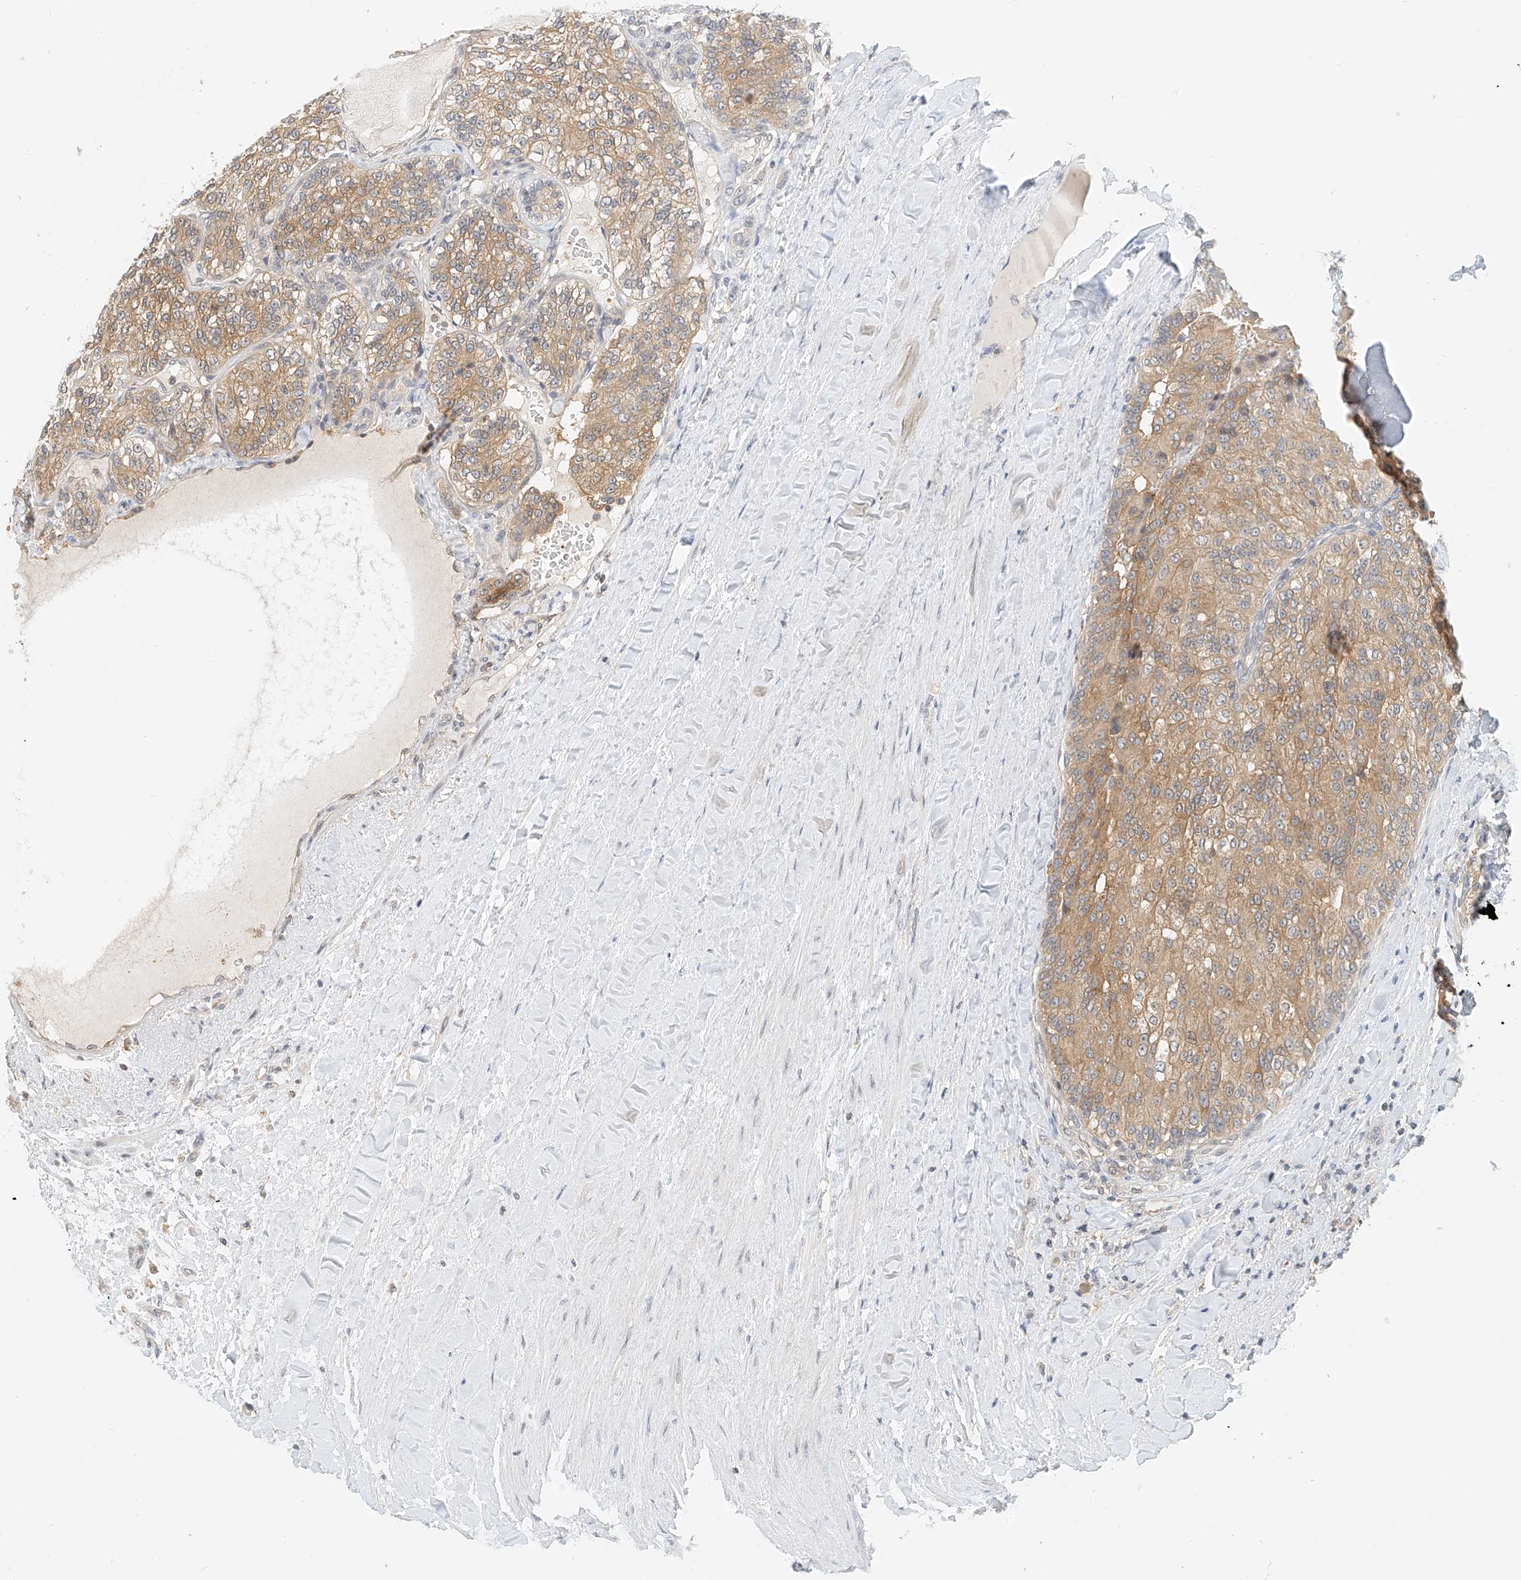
{"staining": {"intensity": "moderate", "quantity": ">75%", "location": "cytoplasmic/membranous"}, "tissue": "renal cancer", "cell_type": "Tumor cells", "image_type": "cancer", "snomed": [{"axis": "morphology", "description": "Adenocarcinoma, NOS"}, {"axis": "topography", "description": "Kidney"}], "caption": "Renal adenocarcinoma stained for a protein (brown) shows moderate cytoplasmic/membranous positive positivity in approximately >75% of tumor cells.", "gene": "PPA2", "patient": {"sex": "female", "age": 63}}